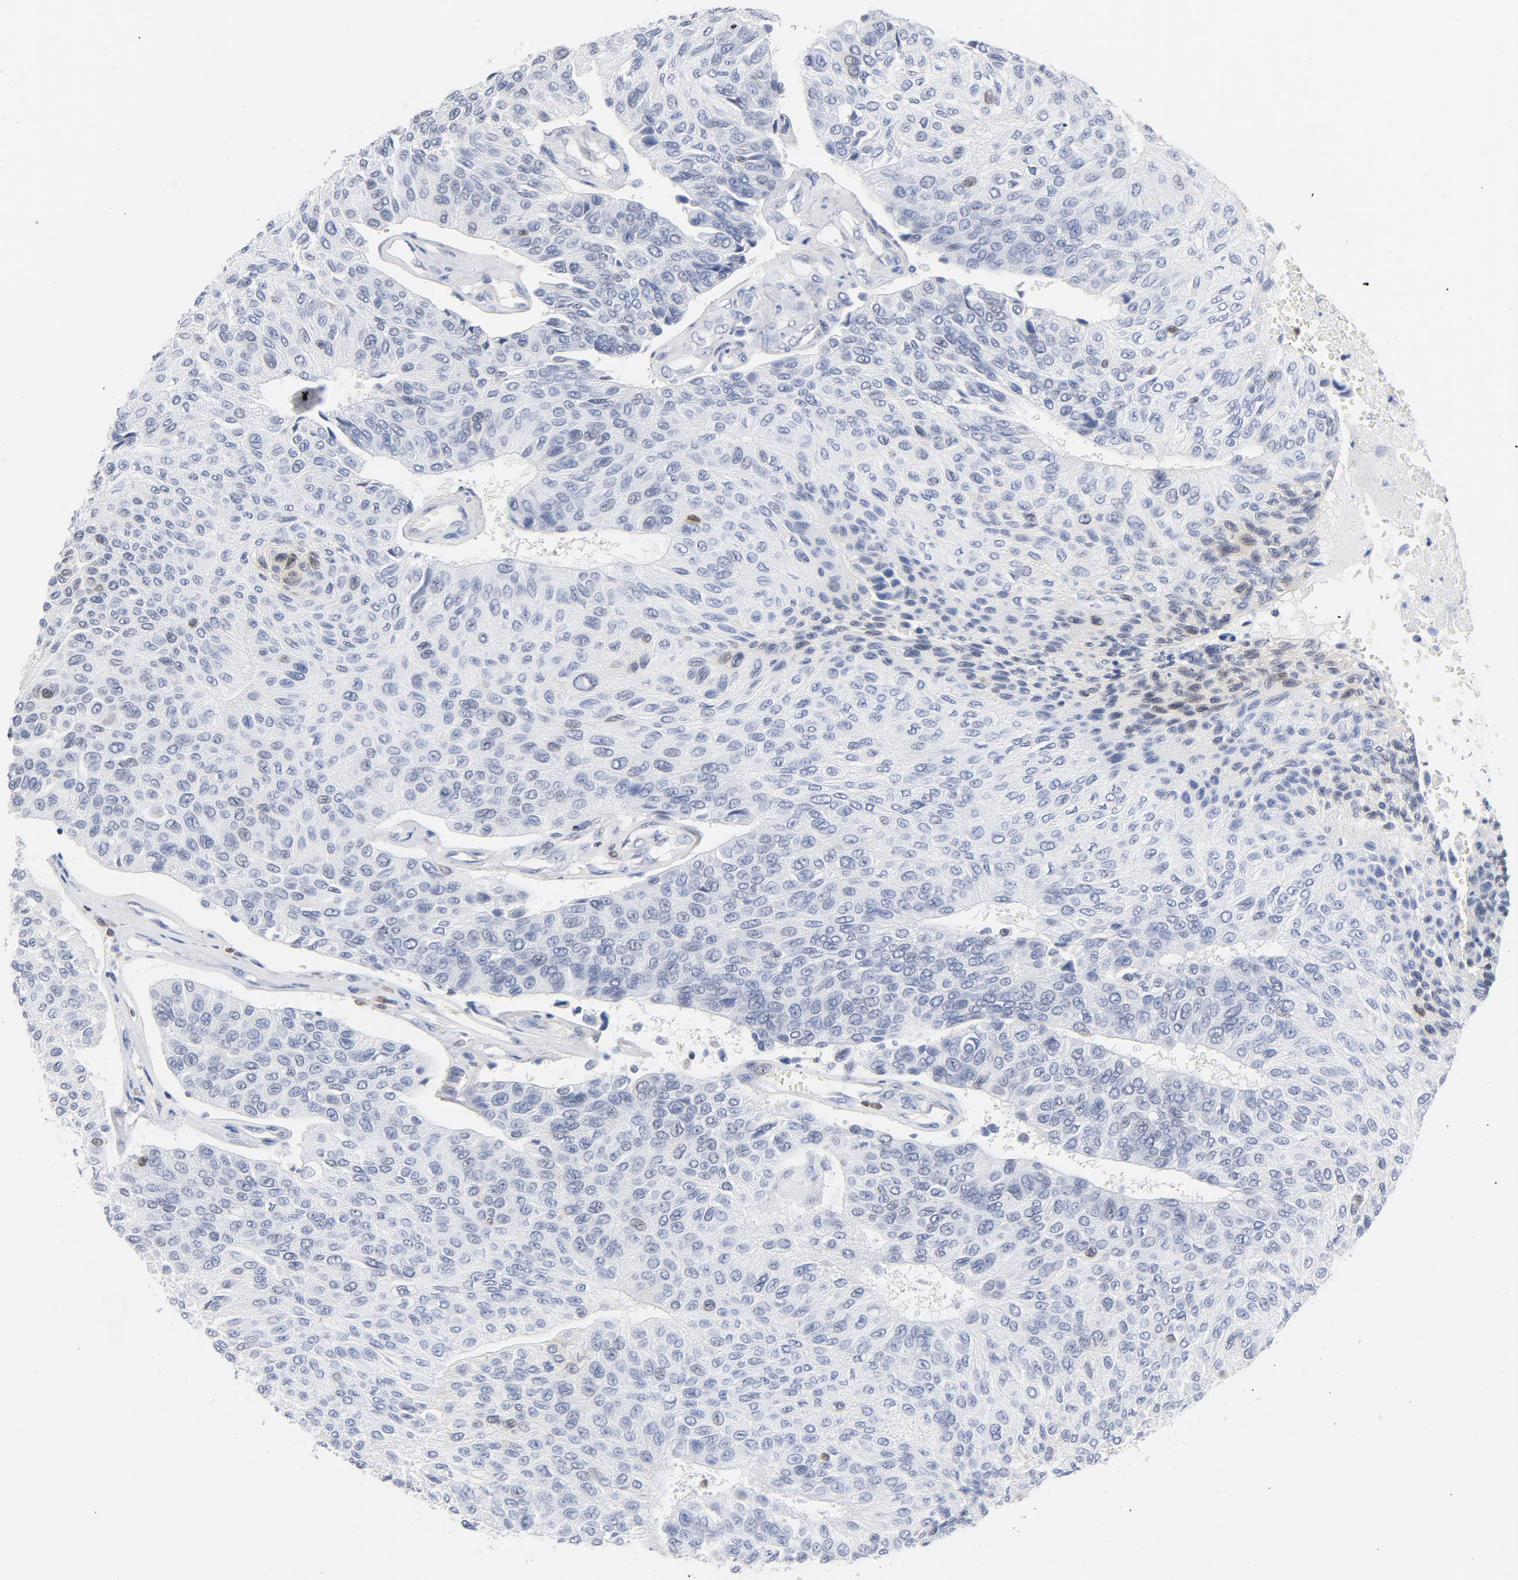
{"staining": {"intensity": "weak", "quantity": "<25%", "location": "nuclear"}, "tissue": "urothelial cancer", "cell_type": "Tumor cells", "image_type": "cancer", "snomed": [{"axis": "morphology", "description": "Urothelial carcinoma, High grade"}, {"axis": "topography", "description": "Urinary bladder"}], "caption": "The image displays no significant positivity in tumor cells of urothelial carcinoma (high-grade).", "gene": "CDKN1B", "patient": {"sex": "male", "age": 66}}